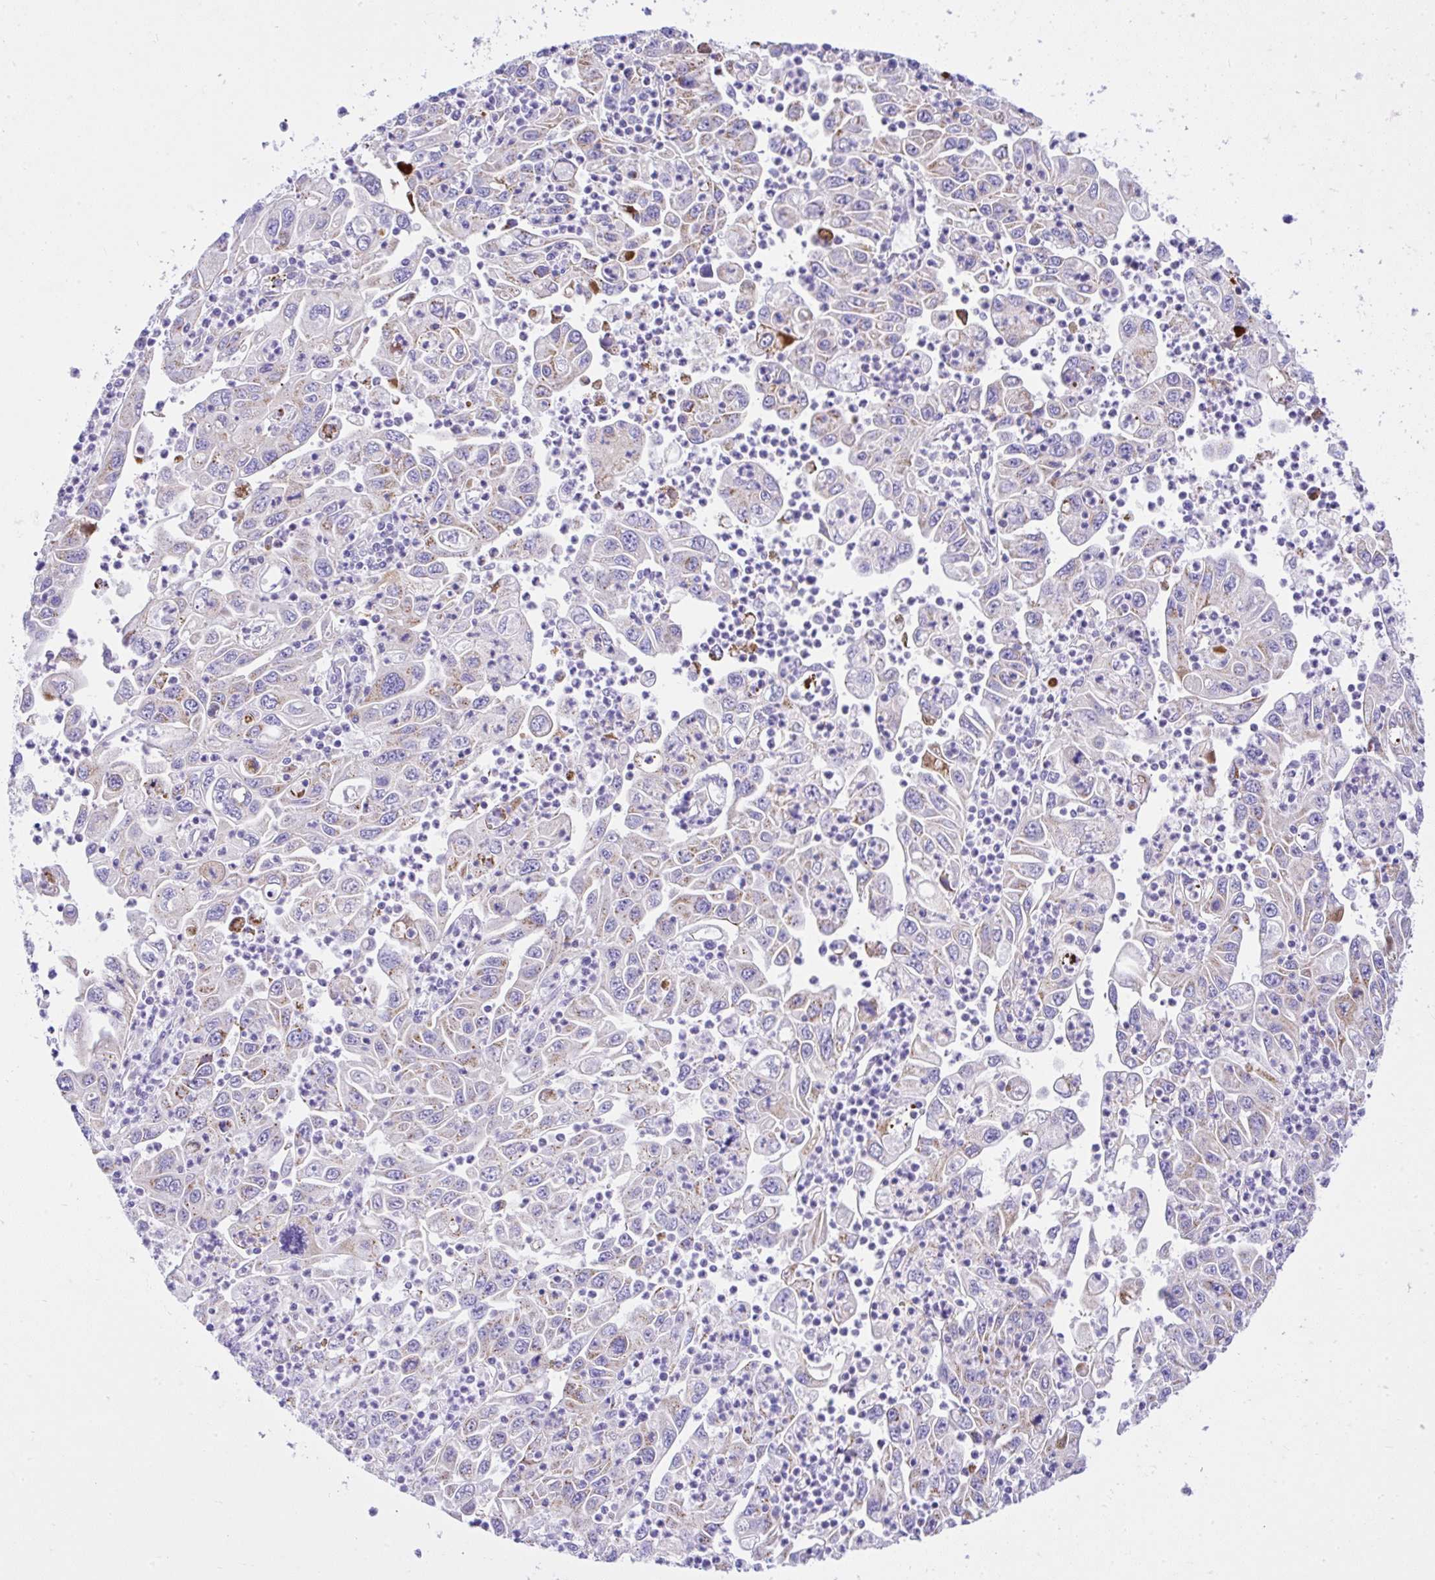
{"staining": {"intensity": "moderate", "quantity": "<25%", "location": "cytoplasmic/membranous"}, "tissue": "endometrial cancer", "cell_type": "Tumor cells", "image_type": "cancer", "snomed": [{"axis": "morphology", "description": "Adenocarcinoma, NOS"}, {"axis": "topography", "description": "Uterus"}], "caption": "A brown stain shows moderate cytoplasmic/membranous staining of a protein in adenocarcinoma (endometrial) tumor cells.", "gene": "SLC13A1", "patient": {"sex": "female", "age": 62}}